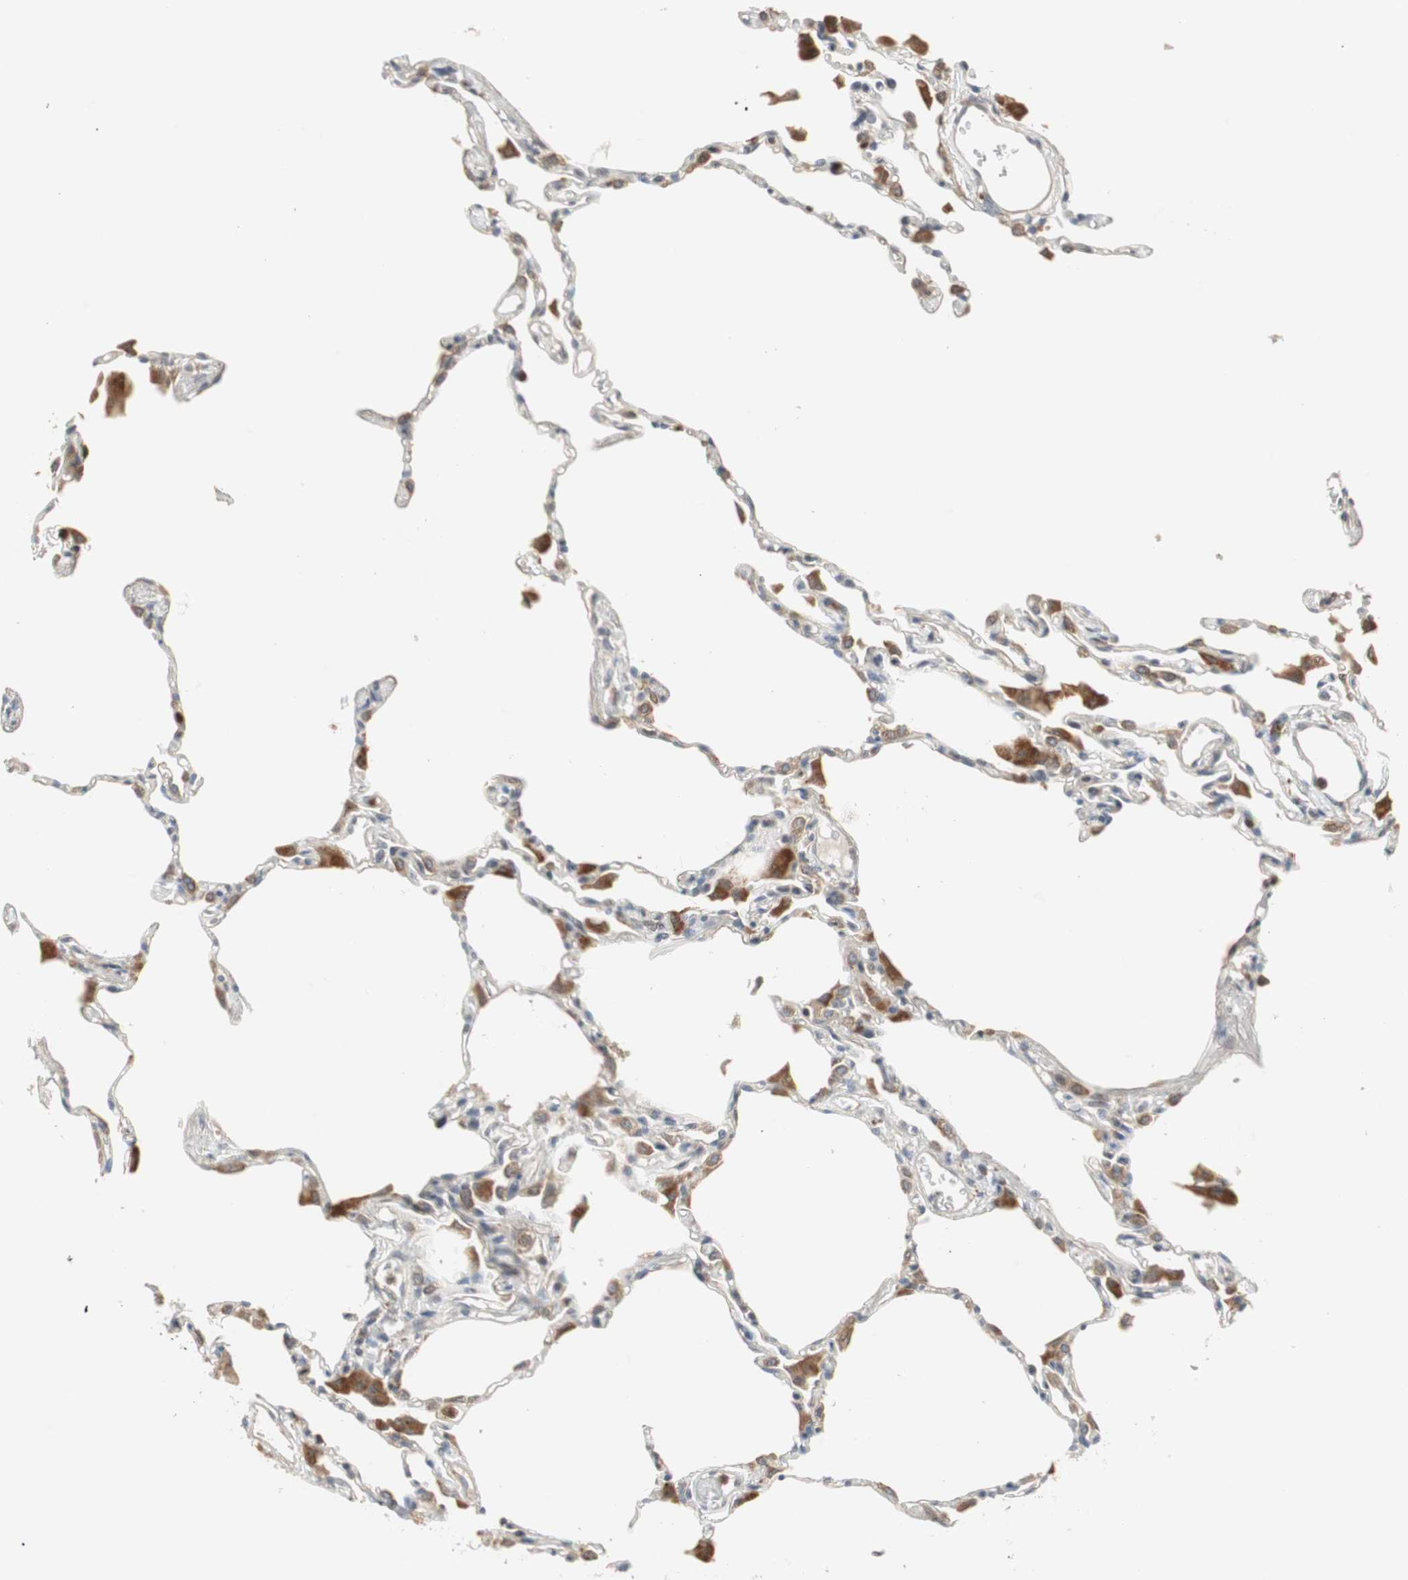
{"staining": {"intensity": "negative", "quantity": "none", "location": "none"}, "tissue": "lung", "cell_type": "Alveolar cells", "image_type": "normal", "snomed": [{"axis": "morphology", "description": "Normal tissue, NOS"}, {"axis": "topography", "description": "Lung"}], "caption": "A high-resolution micrograph shows immunohistochemistry staining of unremarkable lung, which displays no significant staining in alveolar cells.", "gene": "SNX4", "patient": {"sex": "female", "age": 49}}